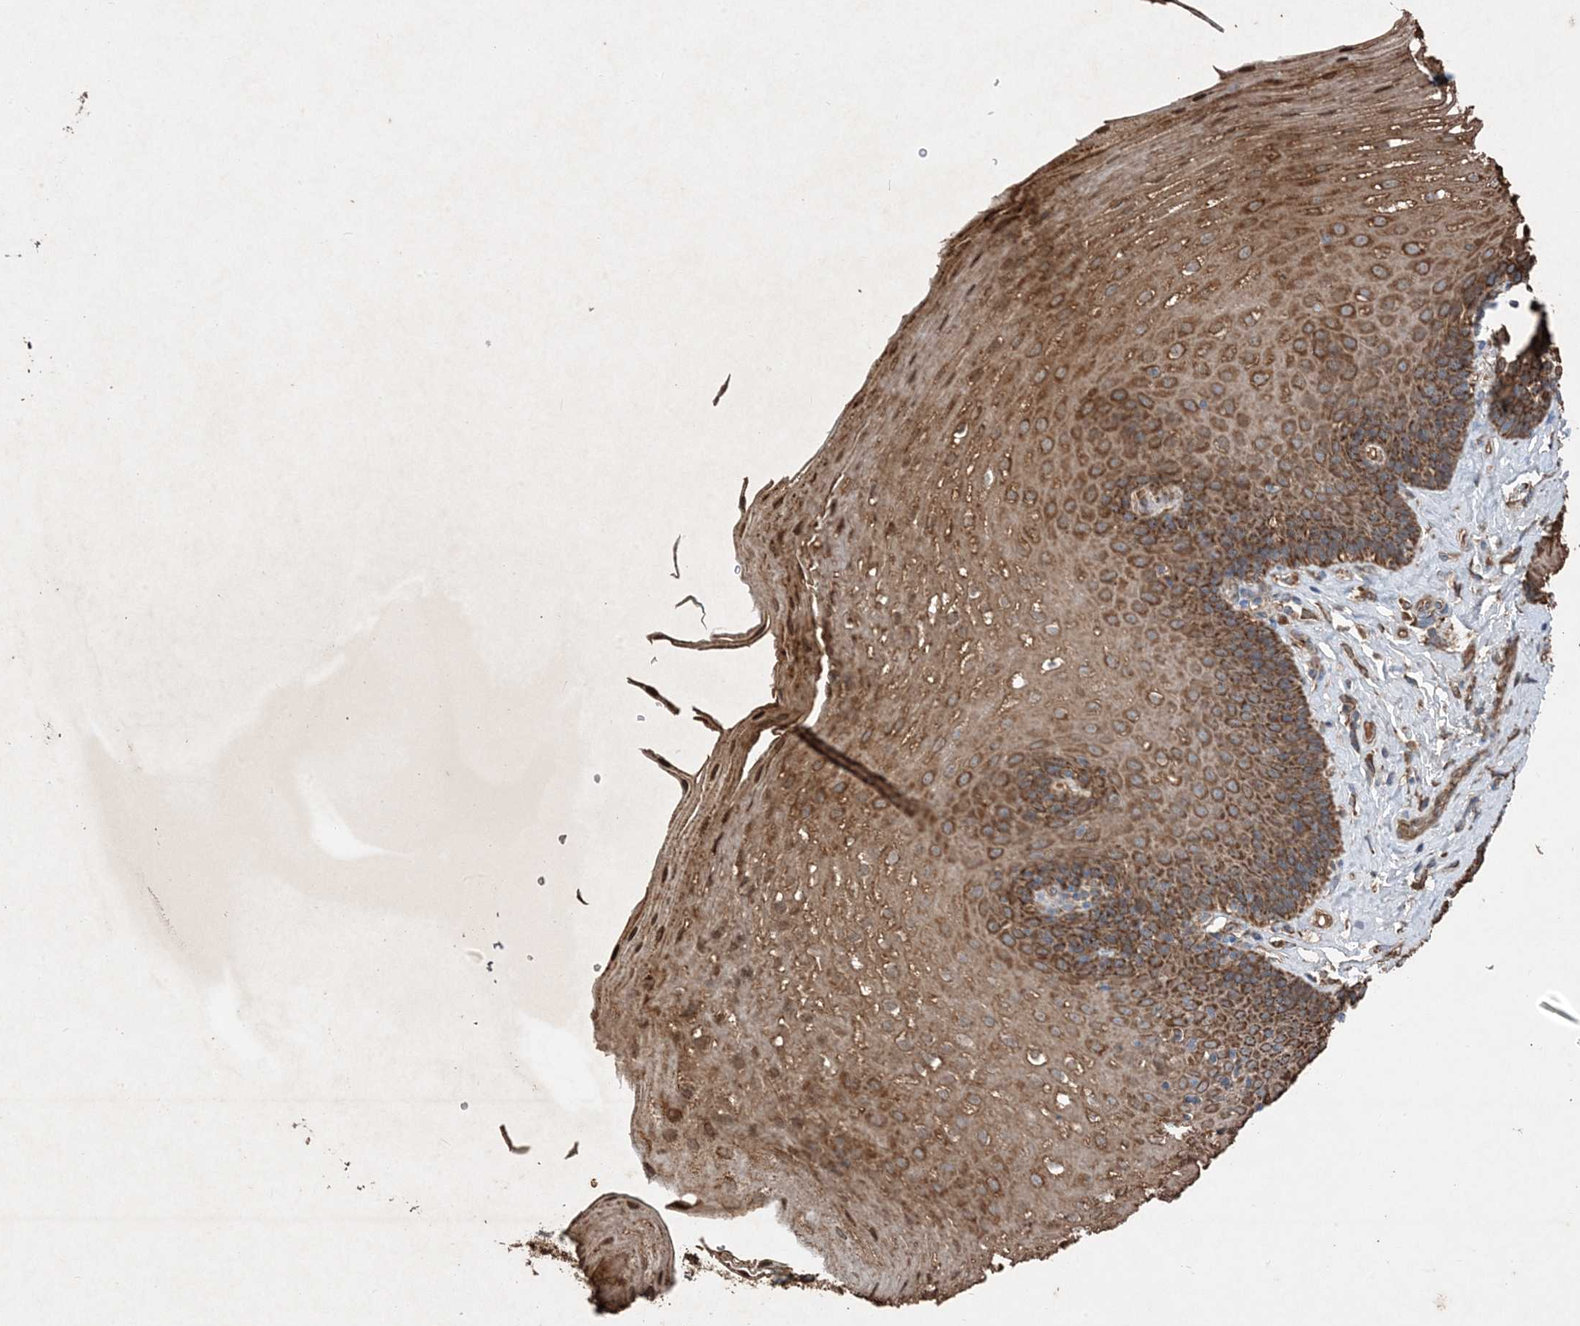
{"staining": {"intensity": "strong", "quantity": ">75%", "location": "cytoplasmic/membranous"}, "tissue": "esophagus", "cell_type": "Squamous epithelial cells", "image_type": "normal", "snomed": [{"axis": "morphology", "description": "Normal tissue, NOS"}, {"axis": "topography", "description": "Esophagus"}], "caption": "DAB immunohistochemical staining of unremarkable esophagus demonstrates strong cytoplasmic/membranous protein positivity in approximately >75% of squamous epithelial cells.", "gene": "PDIA6", "patient": {"sex": "female", "age": 66}}